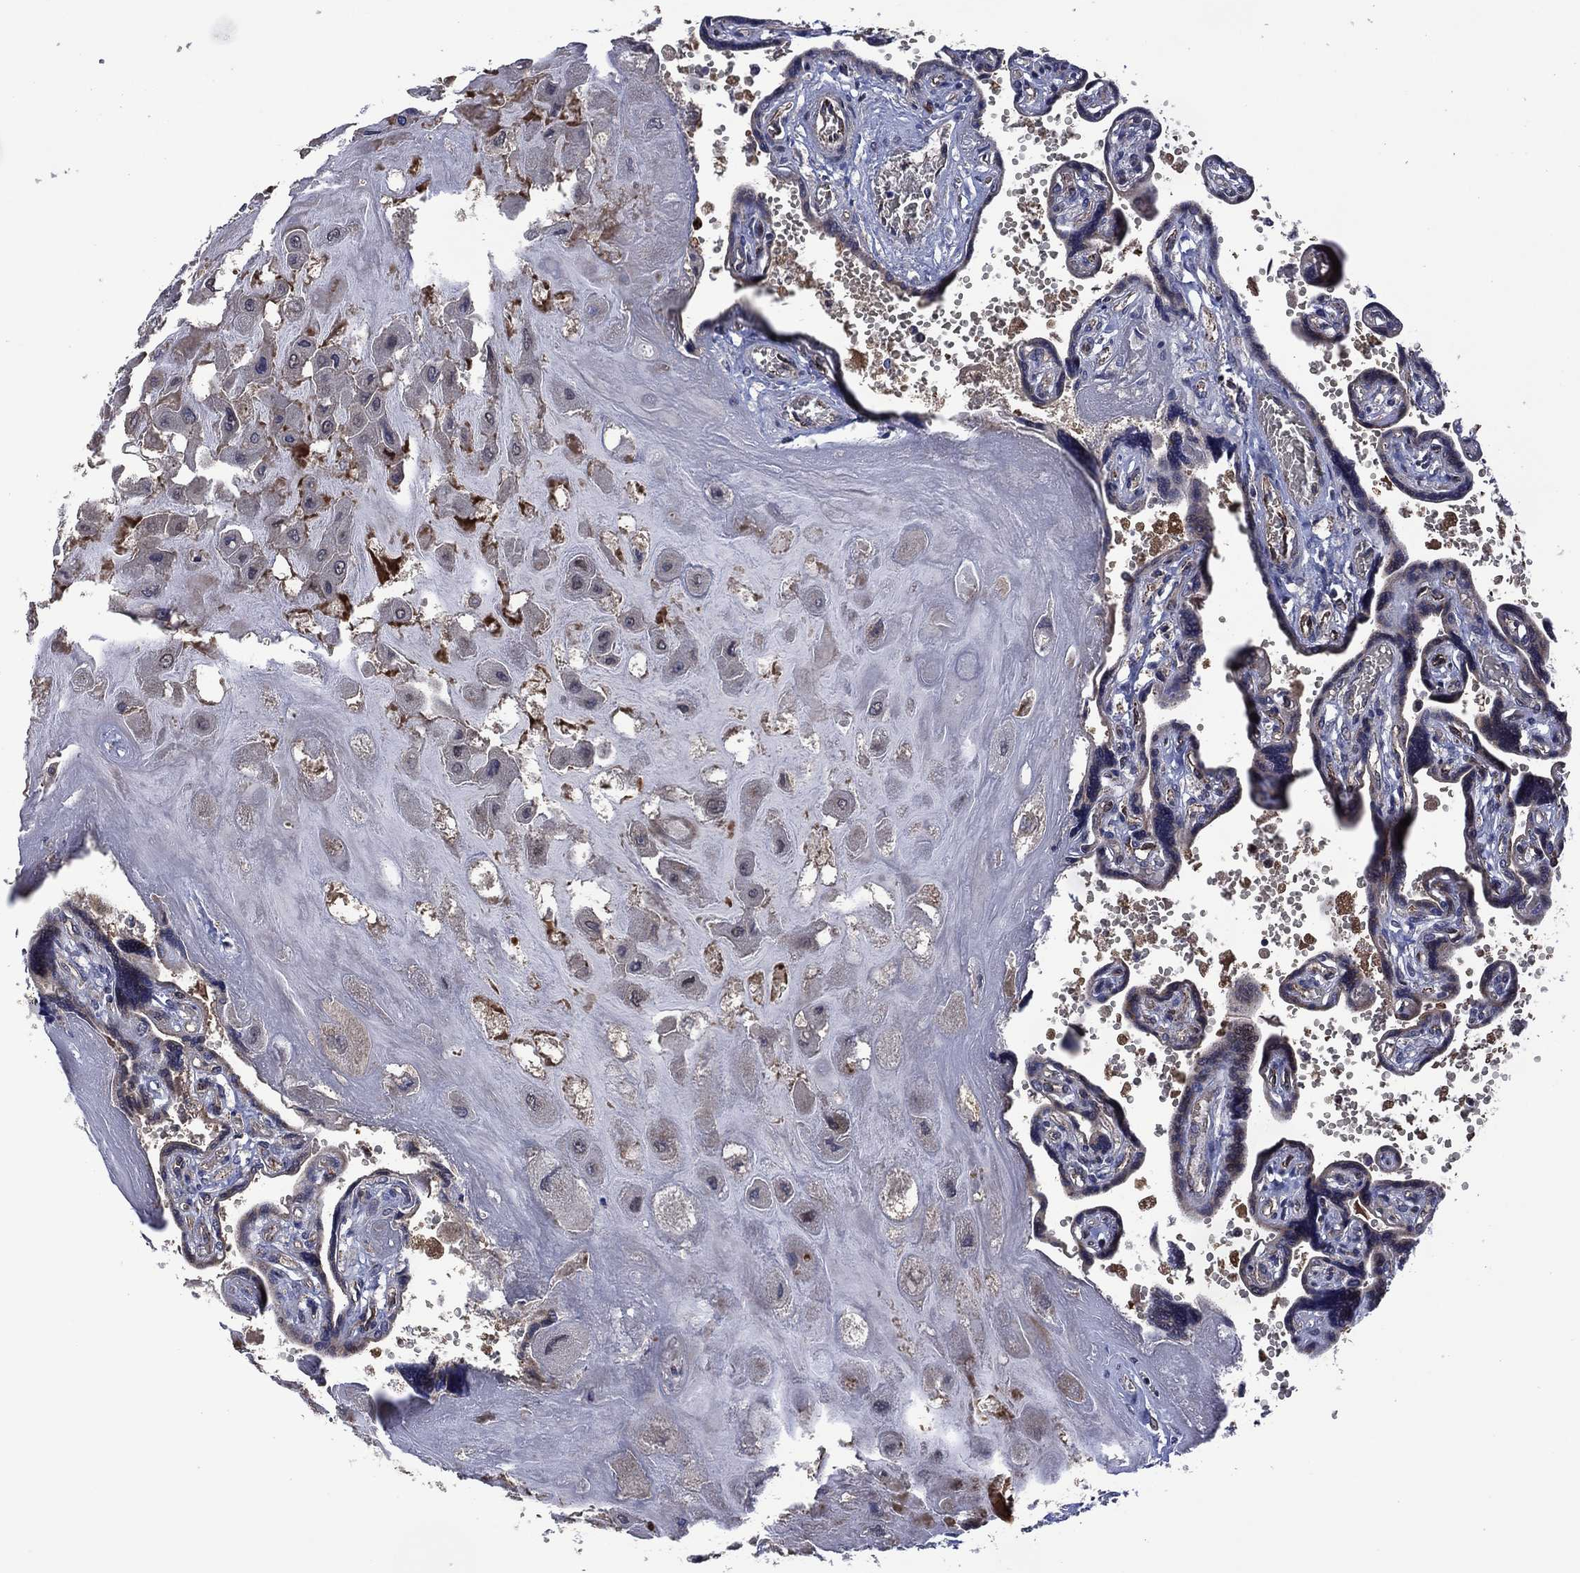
{"staining": {"intensity": "negative", "quantity": "none", "location": "none"}, "tissue": "placenta", "cell_type": "Decidual cells", "image_type": "normal", "snomed": [{"axis": "morphology", "description": "Normal tissue, NOS"}, {"axis": "topography", "description": "Placenta"}], "caption": "Immunohistochemistry photomicrograph of normal human placenta stained for a protein (brown), which demonstrates no positivity in decidual cells. (Stains: DAB immunohistochemistry with hematoxylin counter stain, Microscopy: brightfield microscopy at high magnification).", "gene": "HTD2", "patient": {"sex": "female", "age": 32}}